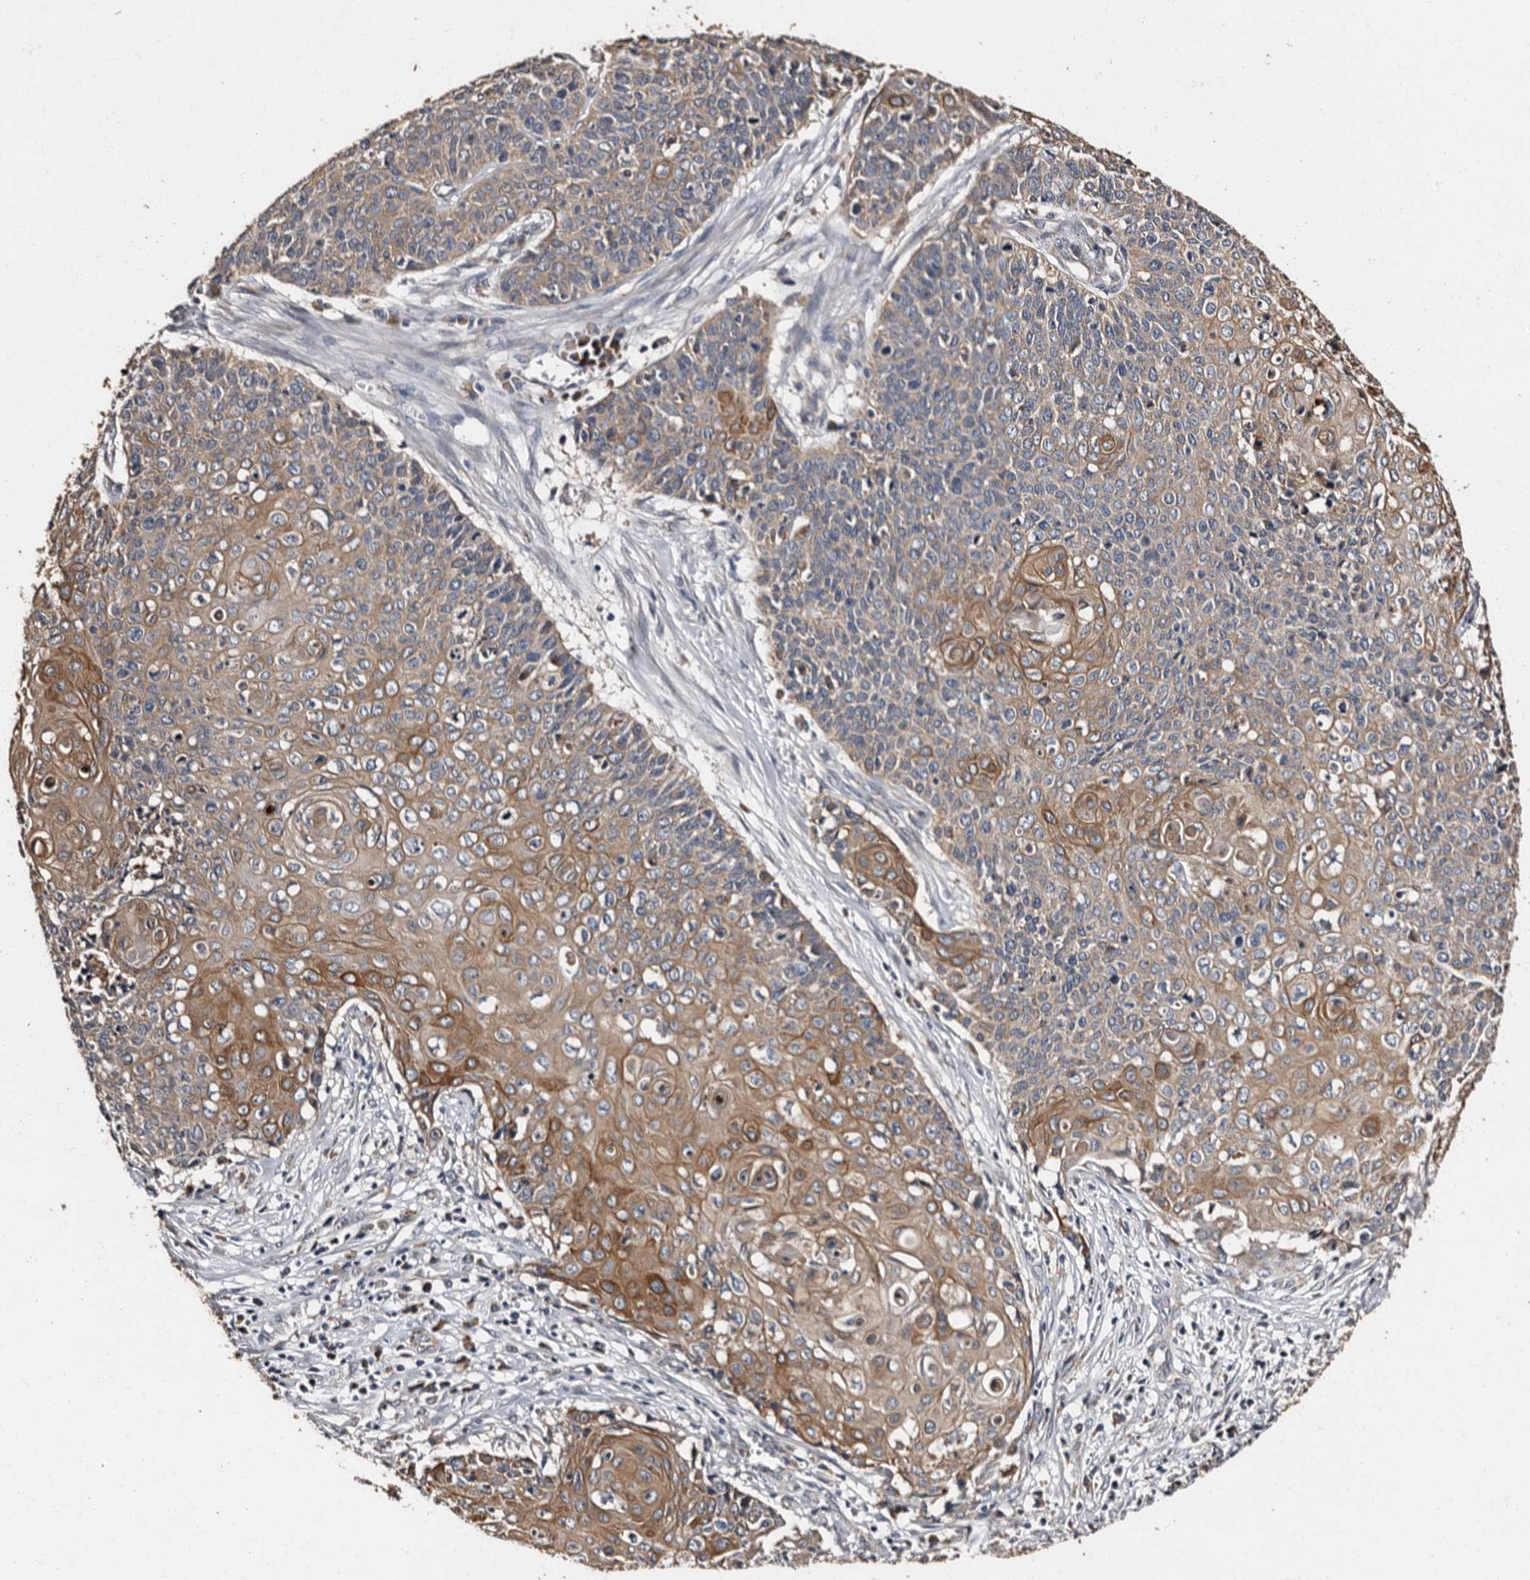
{"staining": {"intensity": "moderate", "quantity": "25%-75%", "location": "cytoplasmic/membranous"}, "tissue": "cervical cancer", "cell_type": "Tumor cells", "image_type": "cancer", "snomed": [{"axis": "morphology", "description": "Squamous cell carcinoma, NOS"}, {"axis": "topography", "description": "Cervix"}], "caption": "Moderate cytoplasmic/membranous protein staining is identified in approximately 25%-75% of tumor cells in cervical cancer (squamous cell carcinoma). (Brightfield microscopy of DAB IHC at high magnification).", "gene": "ADCK5", "patient": {"sex": "female", "age": 39}}